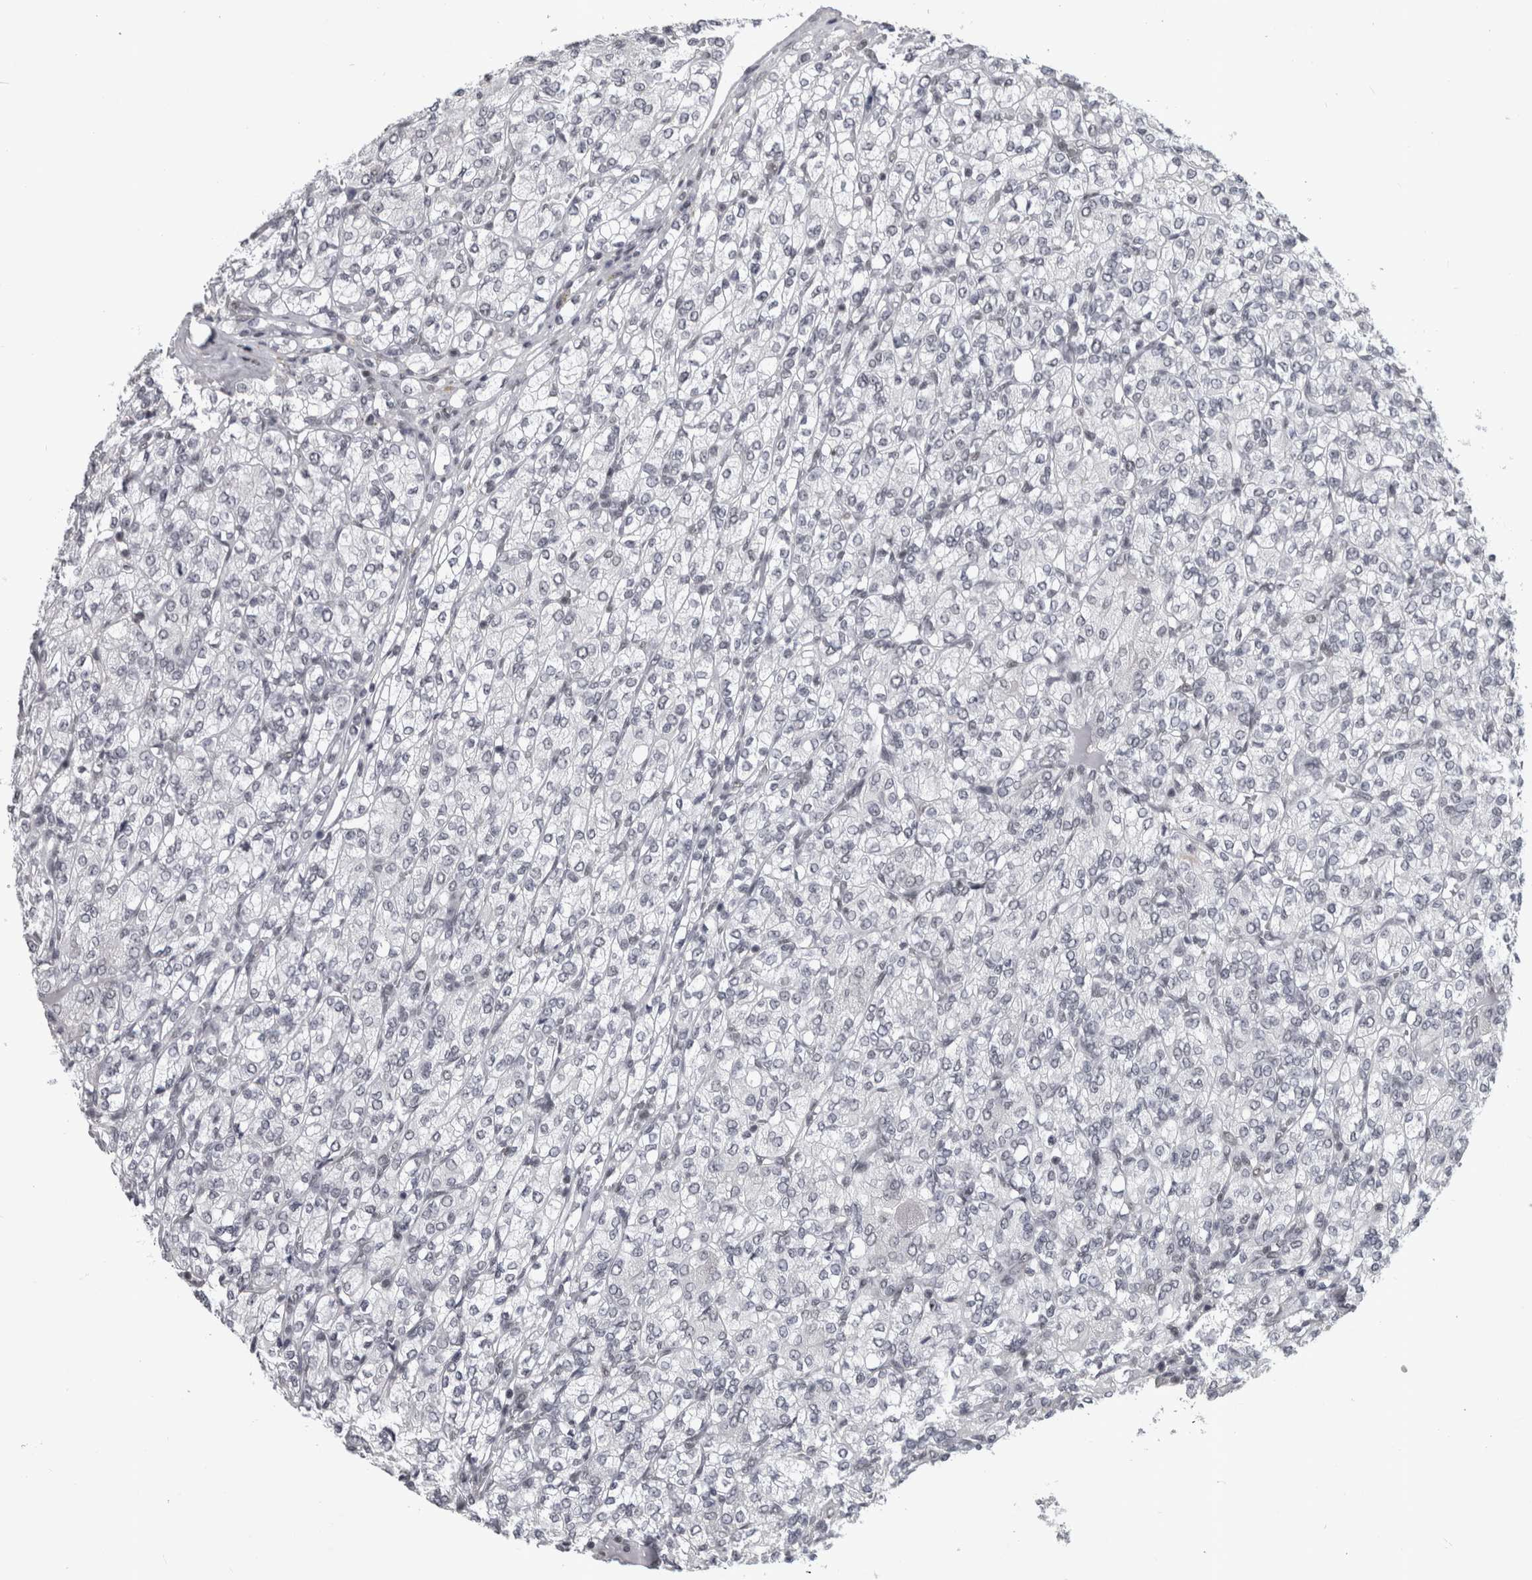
{"staining": {"intensity": "negative", "quantity": "none", "location": "none"}, "tissue": "renal cancer", "cell_type": "Tumor cells", "image_type": "cancer", "snomed": [{"axis": "morphology", "description": "Adenocarcinoma, NOS"}, {"axis": "topography", "description": "Kidney"}], "caption": "Renal adenocarcinoma was stained to show a protein in brown. There is no significant staining in tumor cells.", "gene": "ARID4B", "patient": {"sex": "male", "age": 77}}